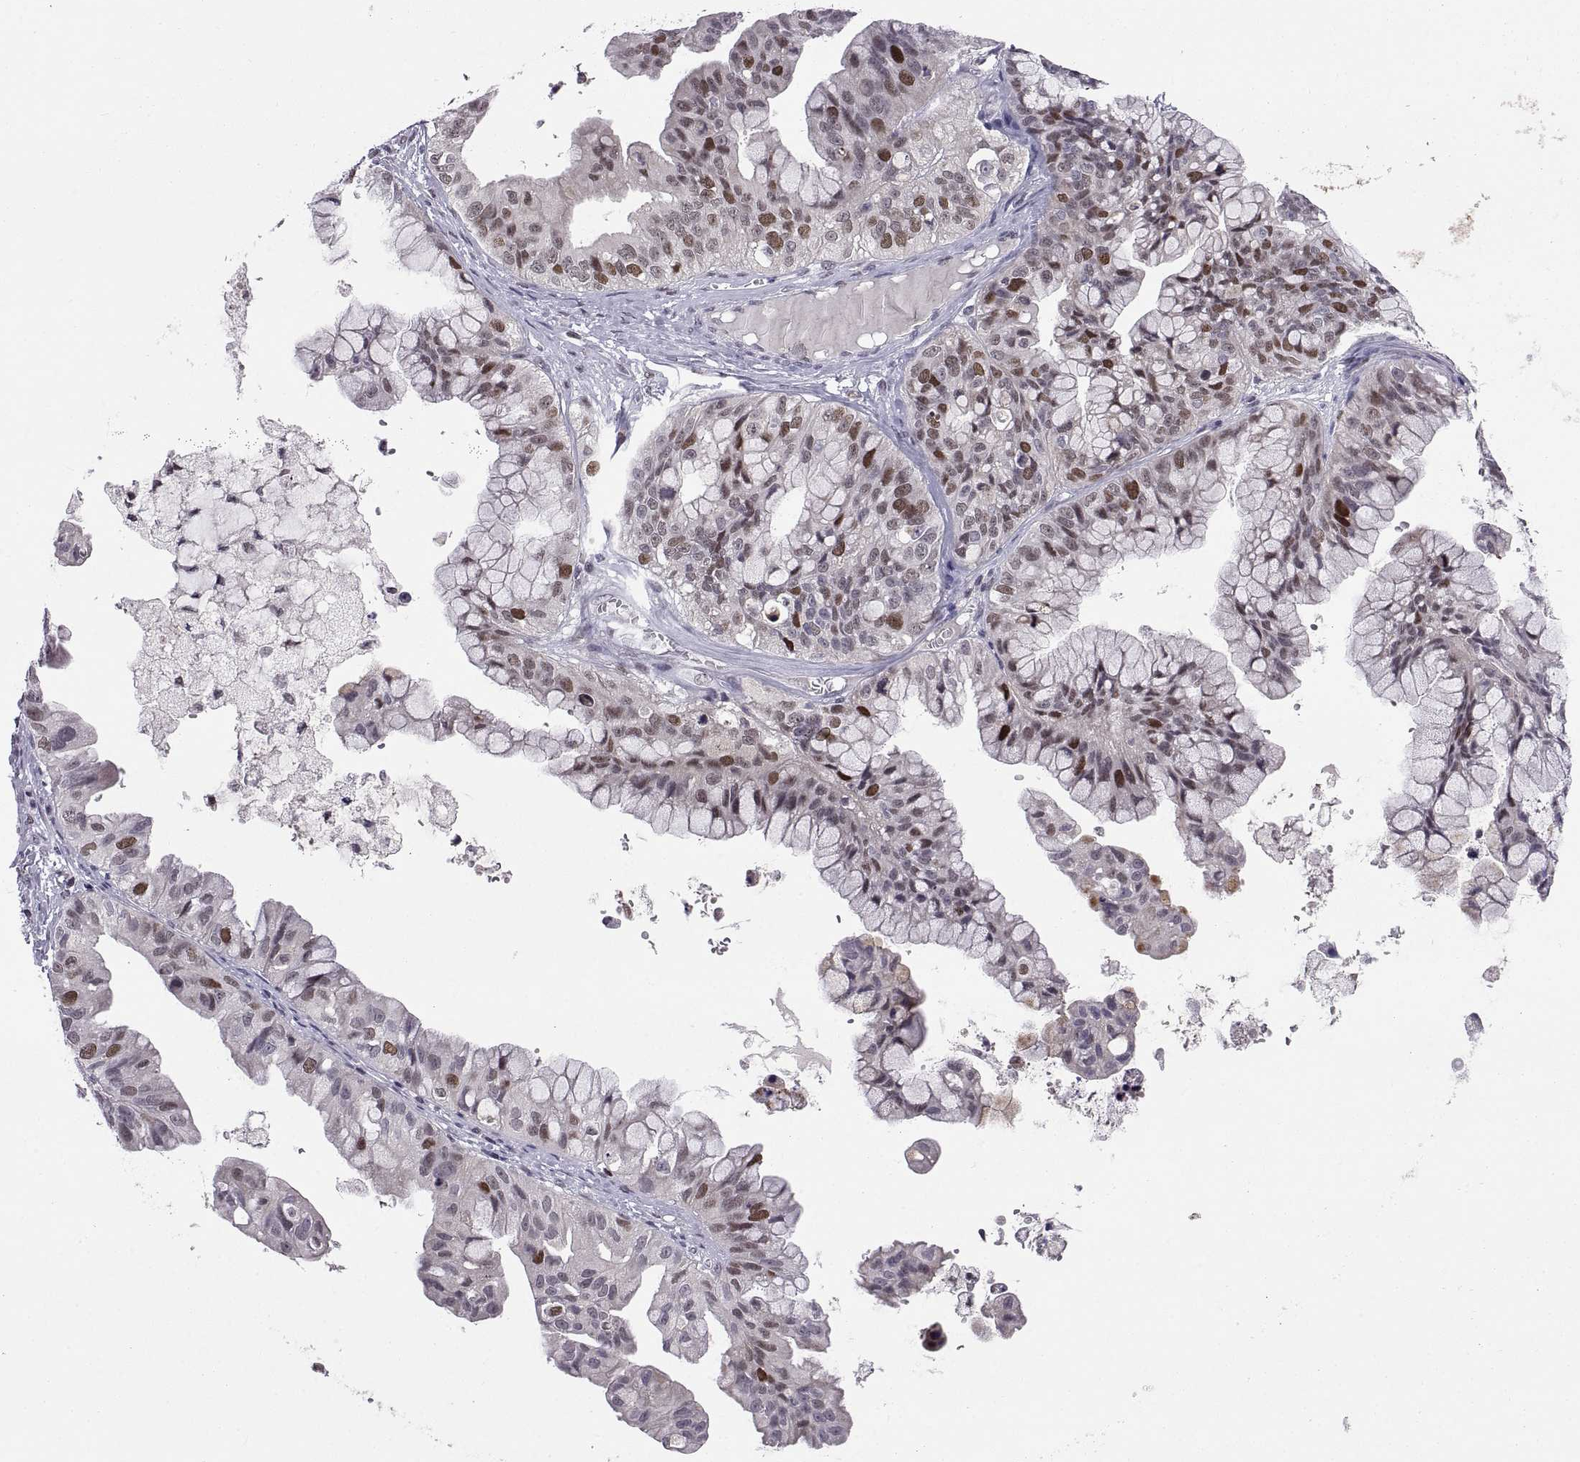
{"staining": {"intensity": "moderate", "quantity": "<25%", "location": "nuclear"}, "tissue": "ovarian cancer", "cell_type": "Tumor cells", "image_type": "cancer", "snomed": [{"axis": "morphology", "description": "Cystadenocarcinoma, mucinous, NOS"}, {"axis": "topography", "description": "Ovary"}], "caption": "About <25% of tumor cells in human mucinous cystadenocarcinoma (ovarian) exhibit moderate nuclear protein staining as visualized by brown immunohistochemical staining.", "gene": "CHFR", "patient": {"sex": "female", "age": 76}}